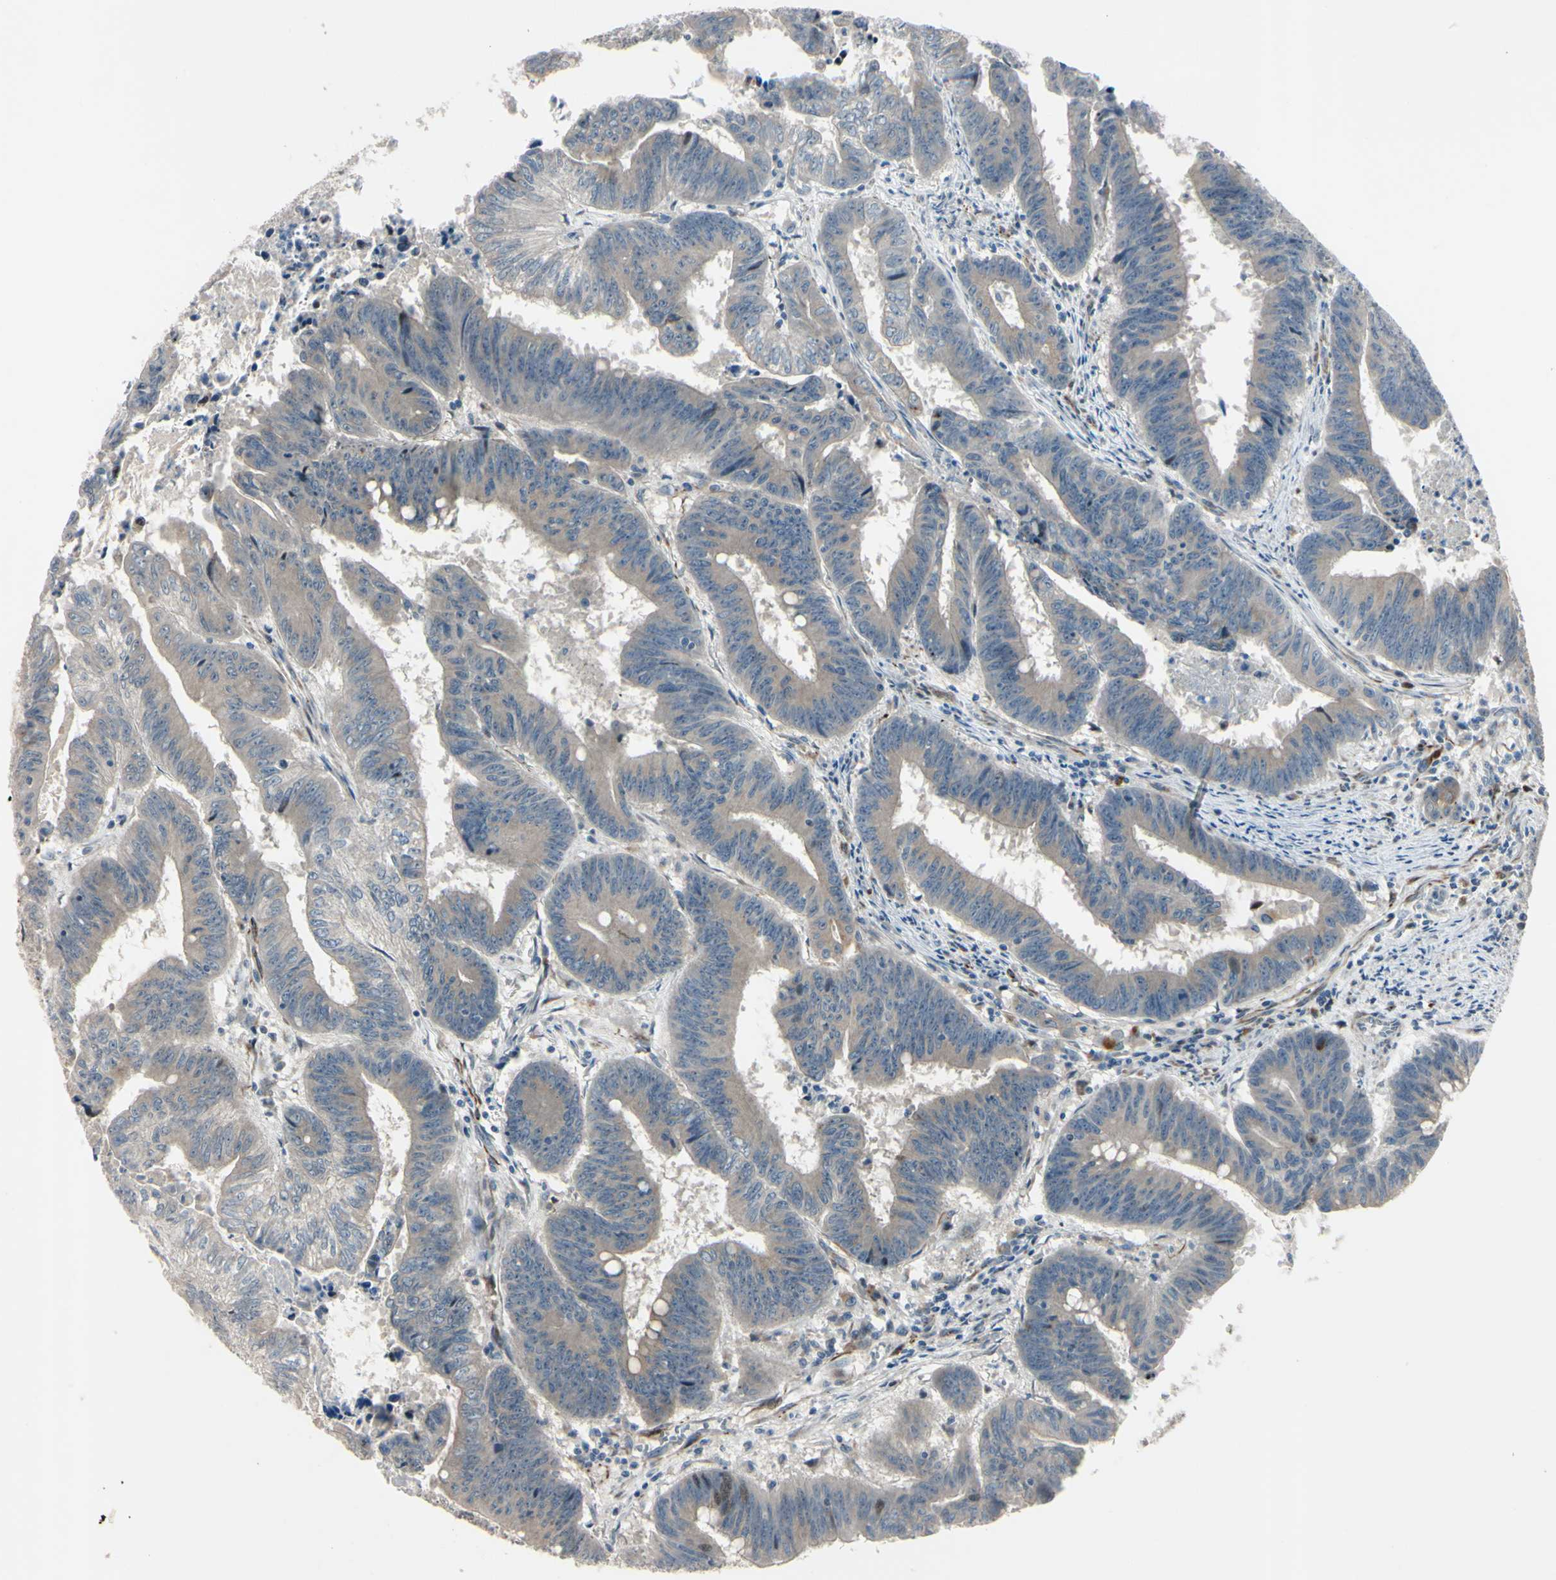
{"staining": {"intensity": "weak", "quantity": ">75%", "location": "cytoplasmic/membranous"}, "tissue": "colorectal cancer", "cell_type": "Tumor cells", "image_type": "cancer", "snomed": [{"axis": "morphology", "description": "Adenocarcinoma, NOS"}, {"axis": "topography", "description": "Colon"}], "caption": "An immunohistochemistry histopathology image of neoplastic tissue is shown. Protein staining in brown shows weak cytoplasmic/membranous positivity in adenocarcinoma (colorectal) within tumor cells.", "gene": "NDFIP1", "patient": {"sex": "male", "age": 45}}